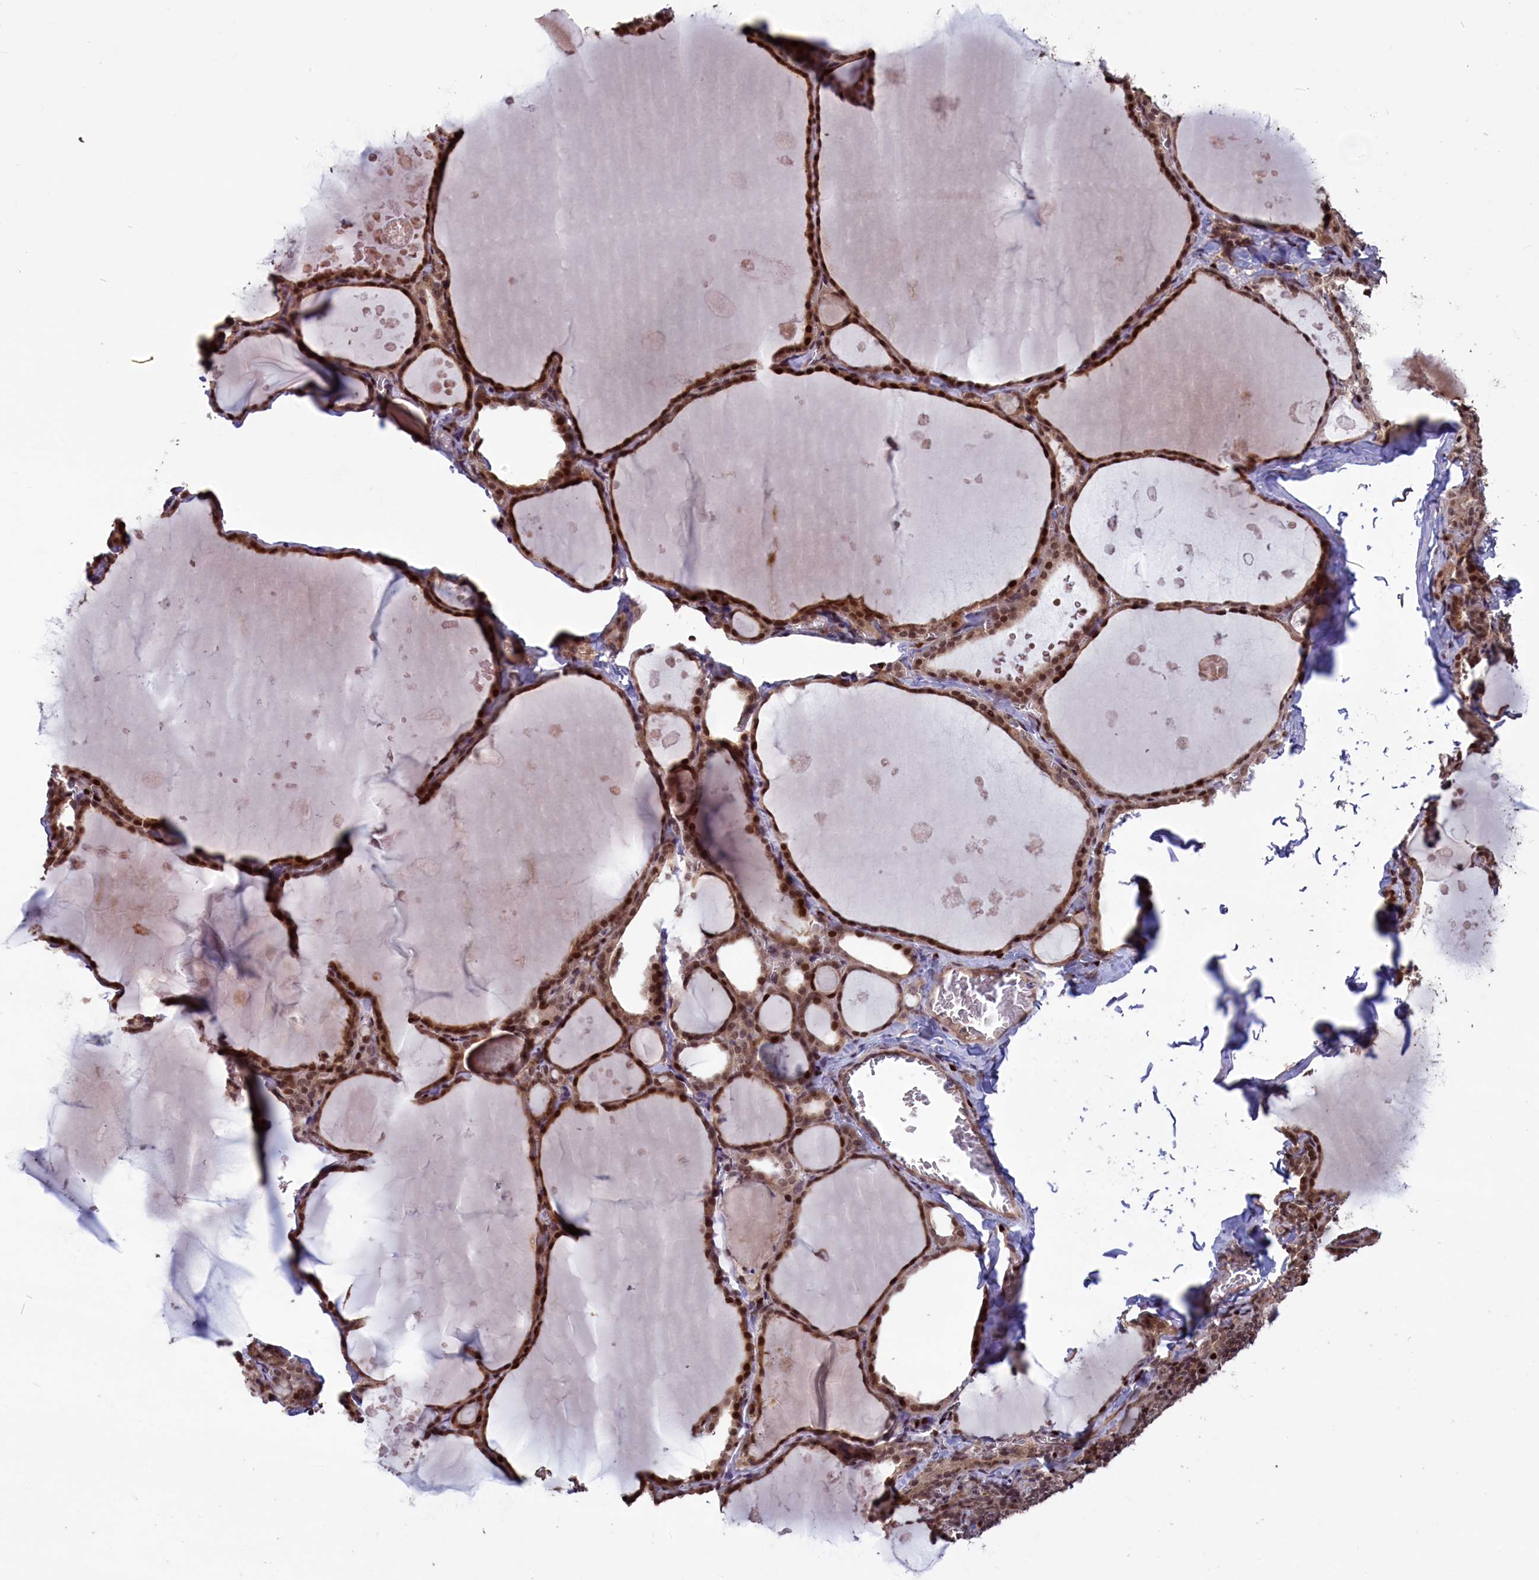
{"staining": {"intensity": "moderate", "quantity": ">75%", "location": "cytoplasmic/membranous,nuclear"}, "tissue": "thyroid gland", "cell_type": "Glandular cells", "image_type": "normal", "snomed": [{"axis": "morphology", "description": "Normal tissue, NOS"}, {"axis": "topography", "description": "Thyroid gland"}], "caption": "An image showing moderate cytoplasmic/membranous,nuclear staining in about >75% of glandular cells in unremarkable thyroid gland, as visualized by brown immunohistochemical staining.", "gene": "SHFL", "patient": {"sex": "male", "age": 56}}